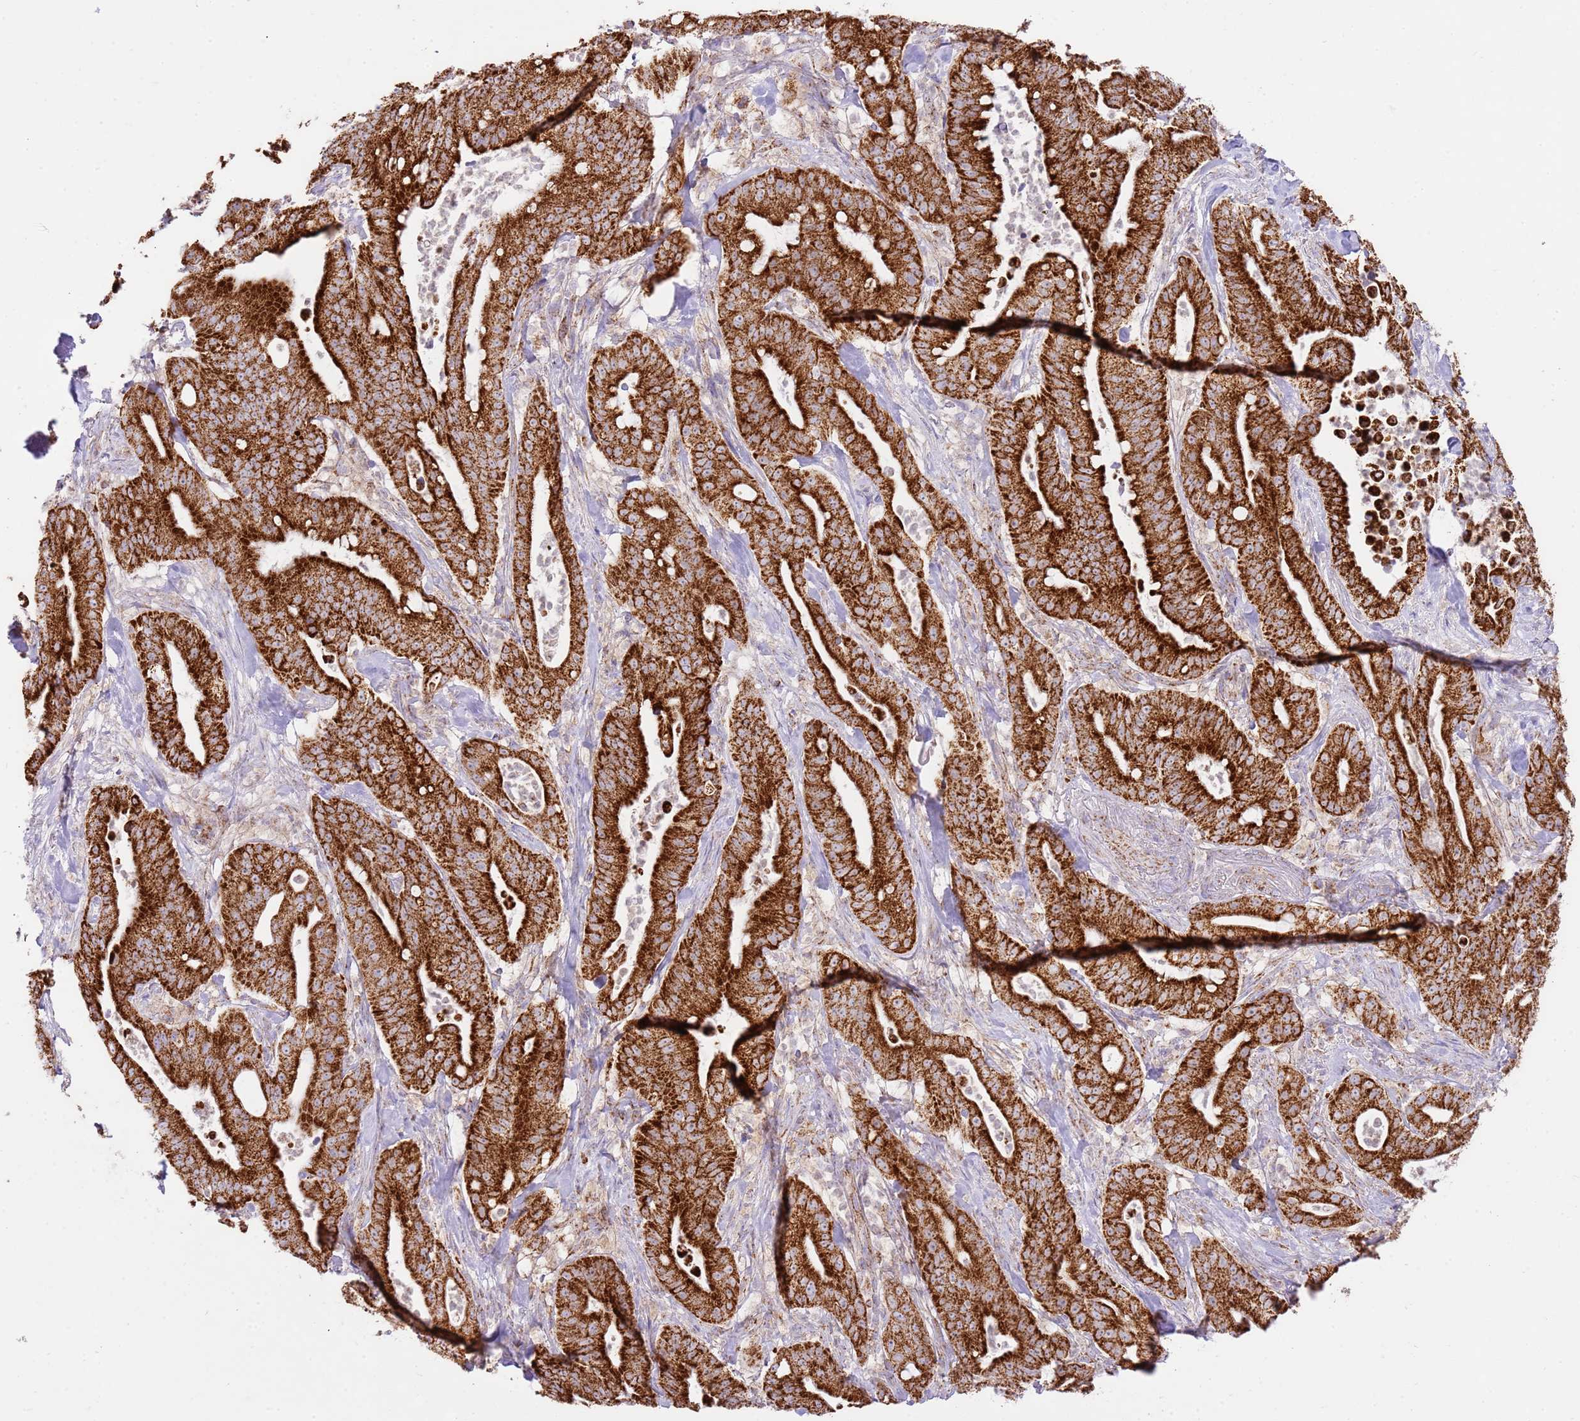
{"staining": {"intensity": "strong", "quantity": ">75%", "location": "cytoplasmic/membranous"}, "tissue": "pancreatic cancer", "cell_type": "Tumor cells", "image_type": "cancer", "snomed": [{"axis": "morphology", "description": "Adenocarcinoma, NOS"}, {"axis": "topography", "description": "Pancreas"}], "caption": "Brown immunohistochemical staining in human pancreatic cancer (adenocarcinoma) demonstrates strong cytoplasmic/membranous expression in about >75% of tumor cells.", "gene": "ZBTB39", "patient": {"sex": "male", "age": 71}}